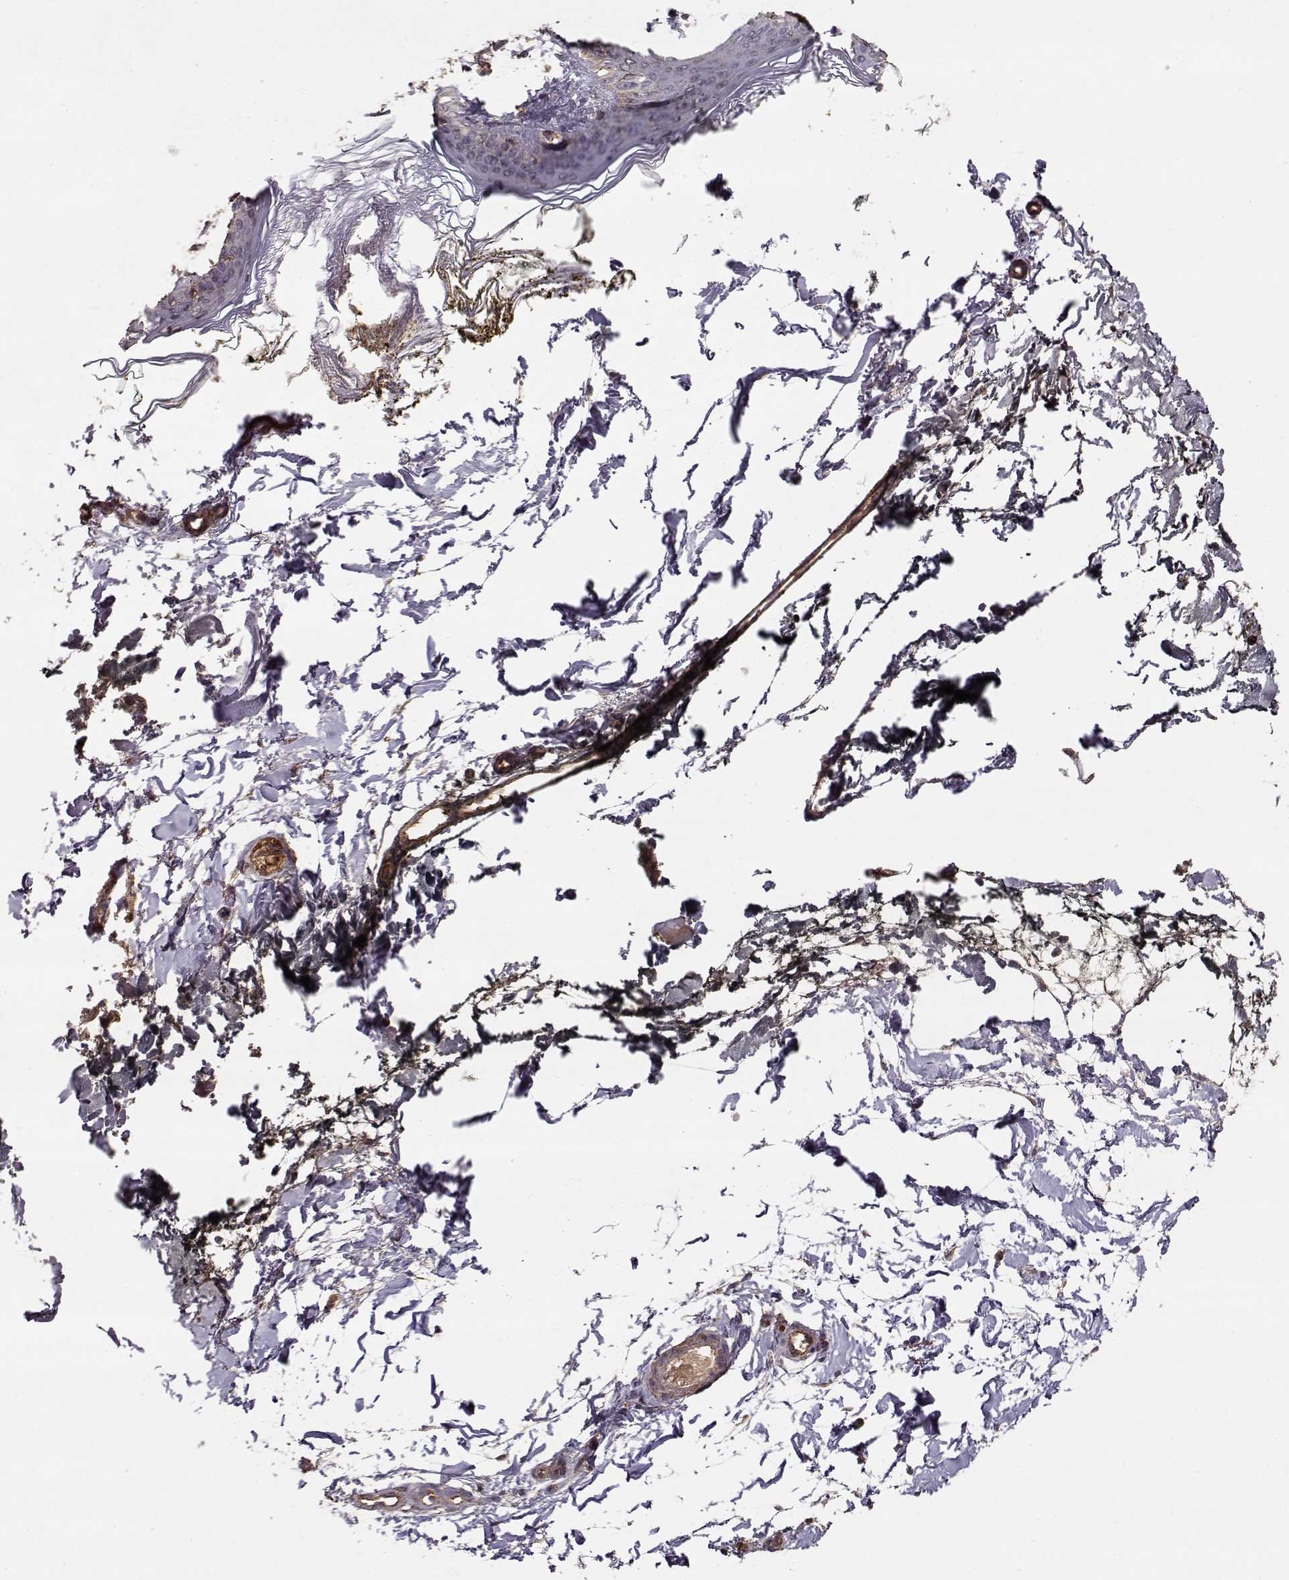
{"staining": {"intensity": "moderate", "quantity": ">75%", "location": "cytoplasmic/membranous"}, "tissue": "skin", "cell_type": "Fibroblasts", "image_type": "normal", "snomed": [{"axis": "morphology", "description": "Normal tissue, NOS"}, {"axis": "topography", "description": "Skin"}], "caption": "Immunohistochemical staining of benign skin reveals >75% levels of moderate cytoplasmic/membranous protein staining in about >75% of fibroblasts.", "gene": "TARS3", "patient": {"sex": "female", "age": 34}}